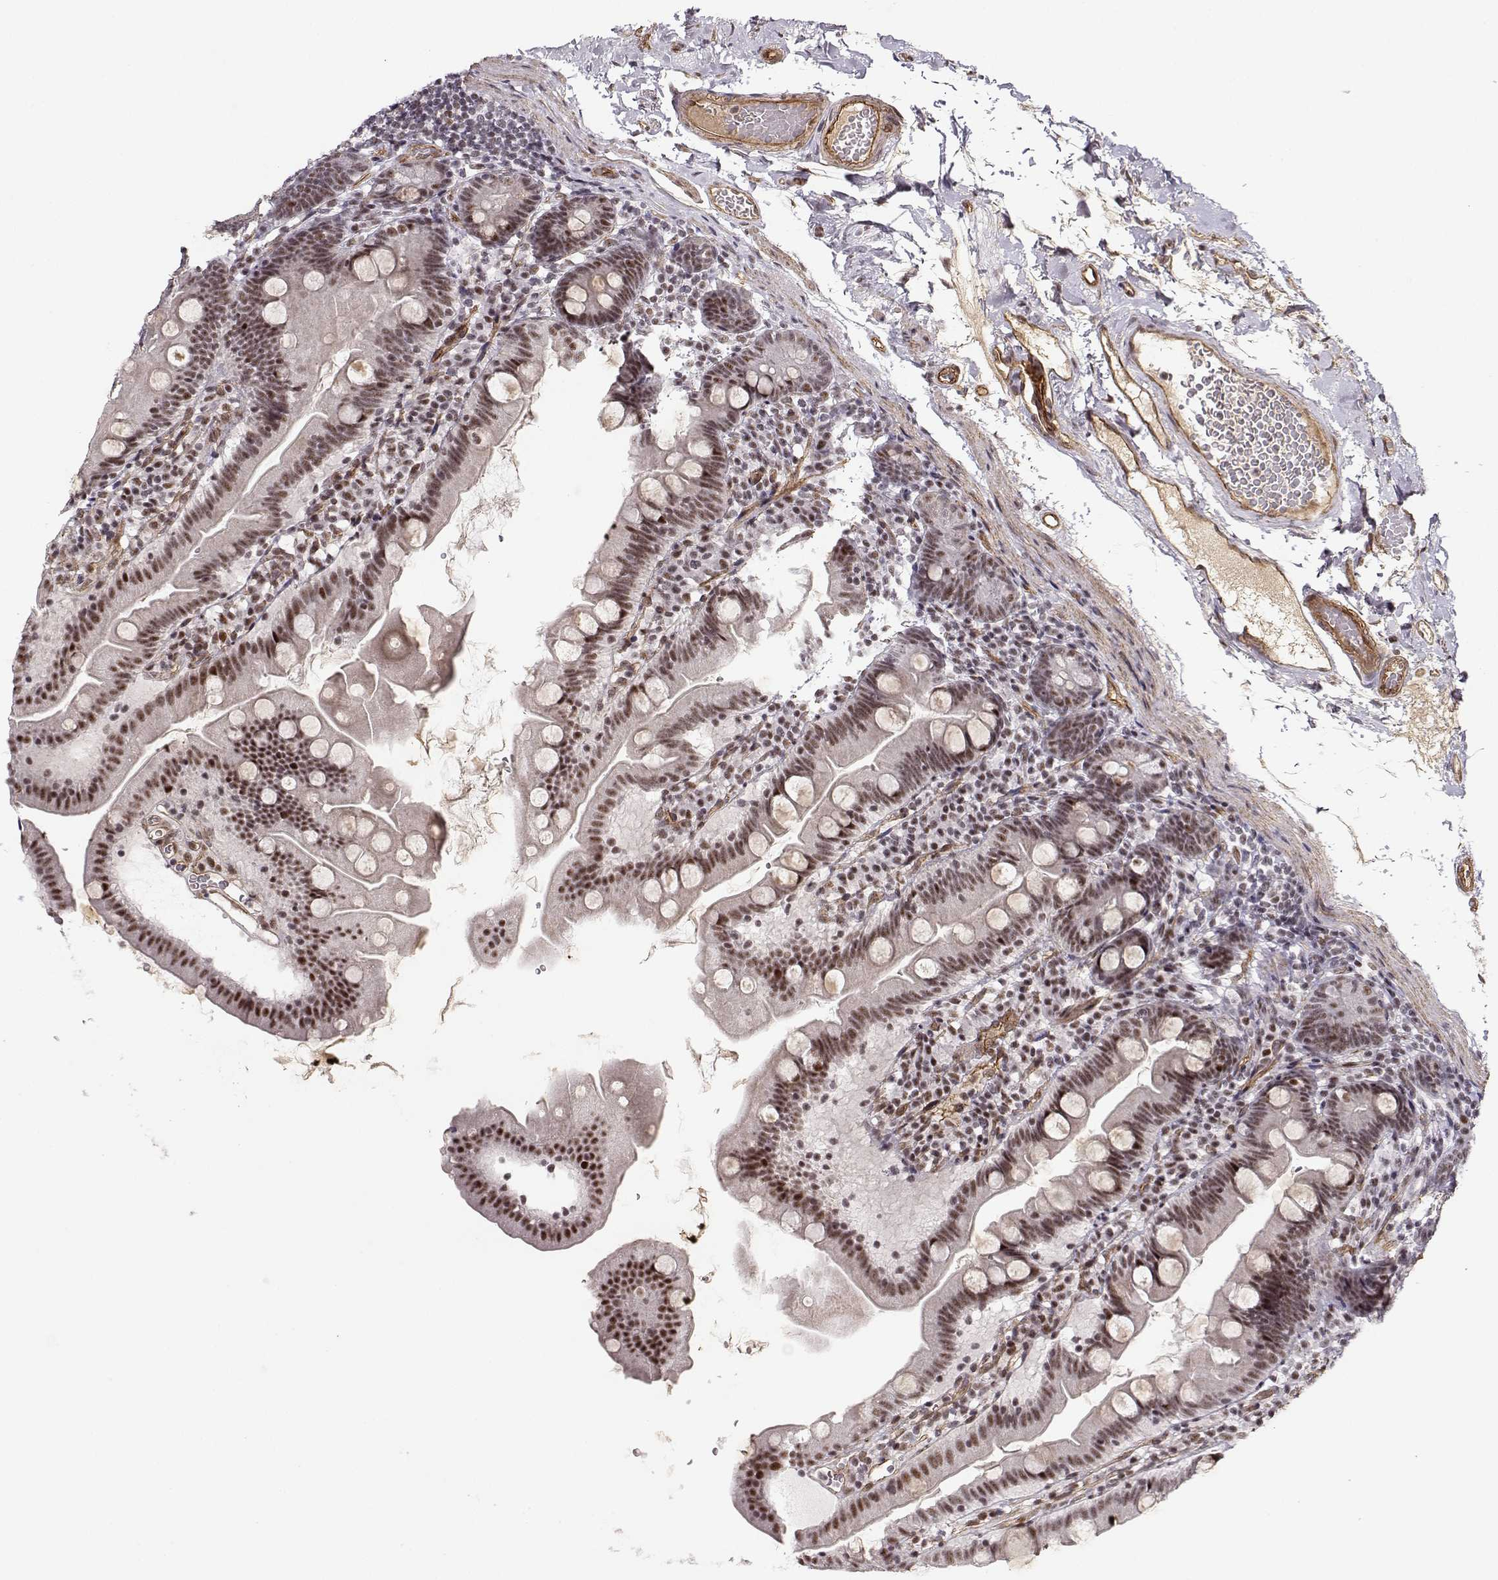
{"staining": {"intensity": "strong", "quantity": ">75%", "location": "nuclear"}, "tissue": "duodenum", "cell_type": "Glandular cells", "image_type": "normal", "snomed": [{"axis": "morphology", "description": "Normal tissue, NOS"}, {"axis": "topography", "description": "Duodenum"}], "caption": "IHC of unremarkable duodenum displays high levels of strong nuclear positivity in about >75% of glandular cells.", "gene": "CIR1", "patient": {"sex": "female", "age": 67}}